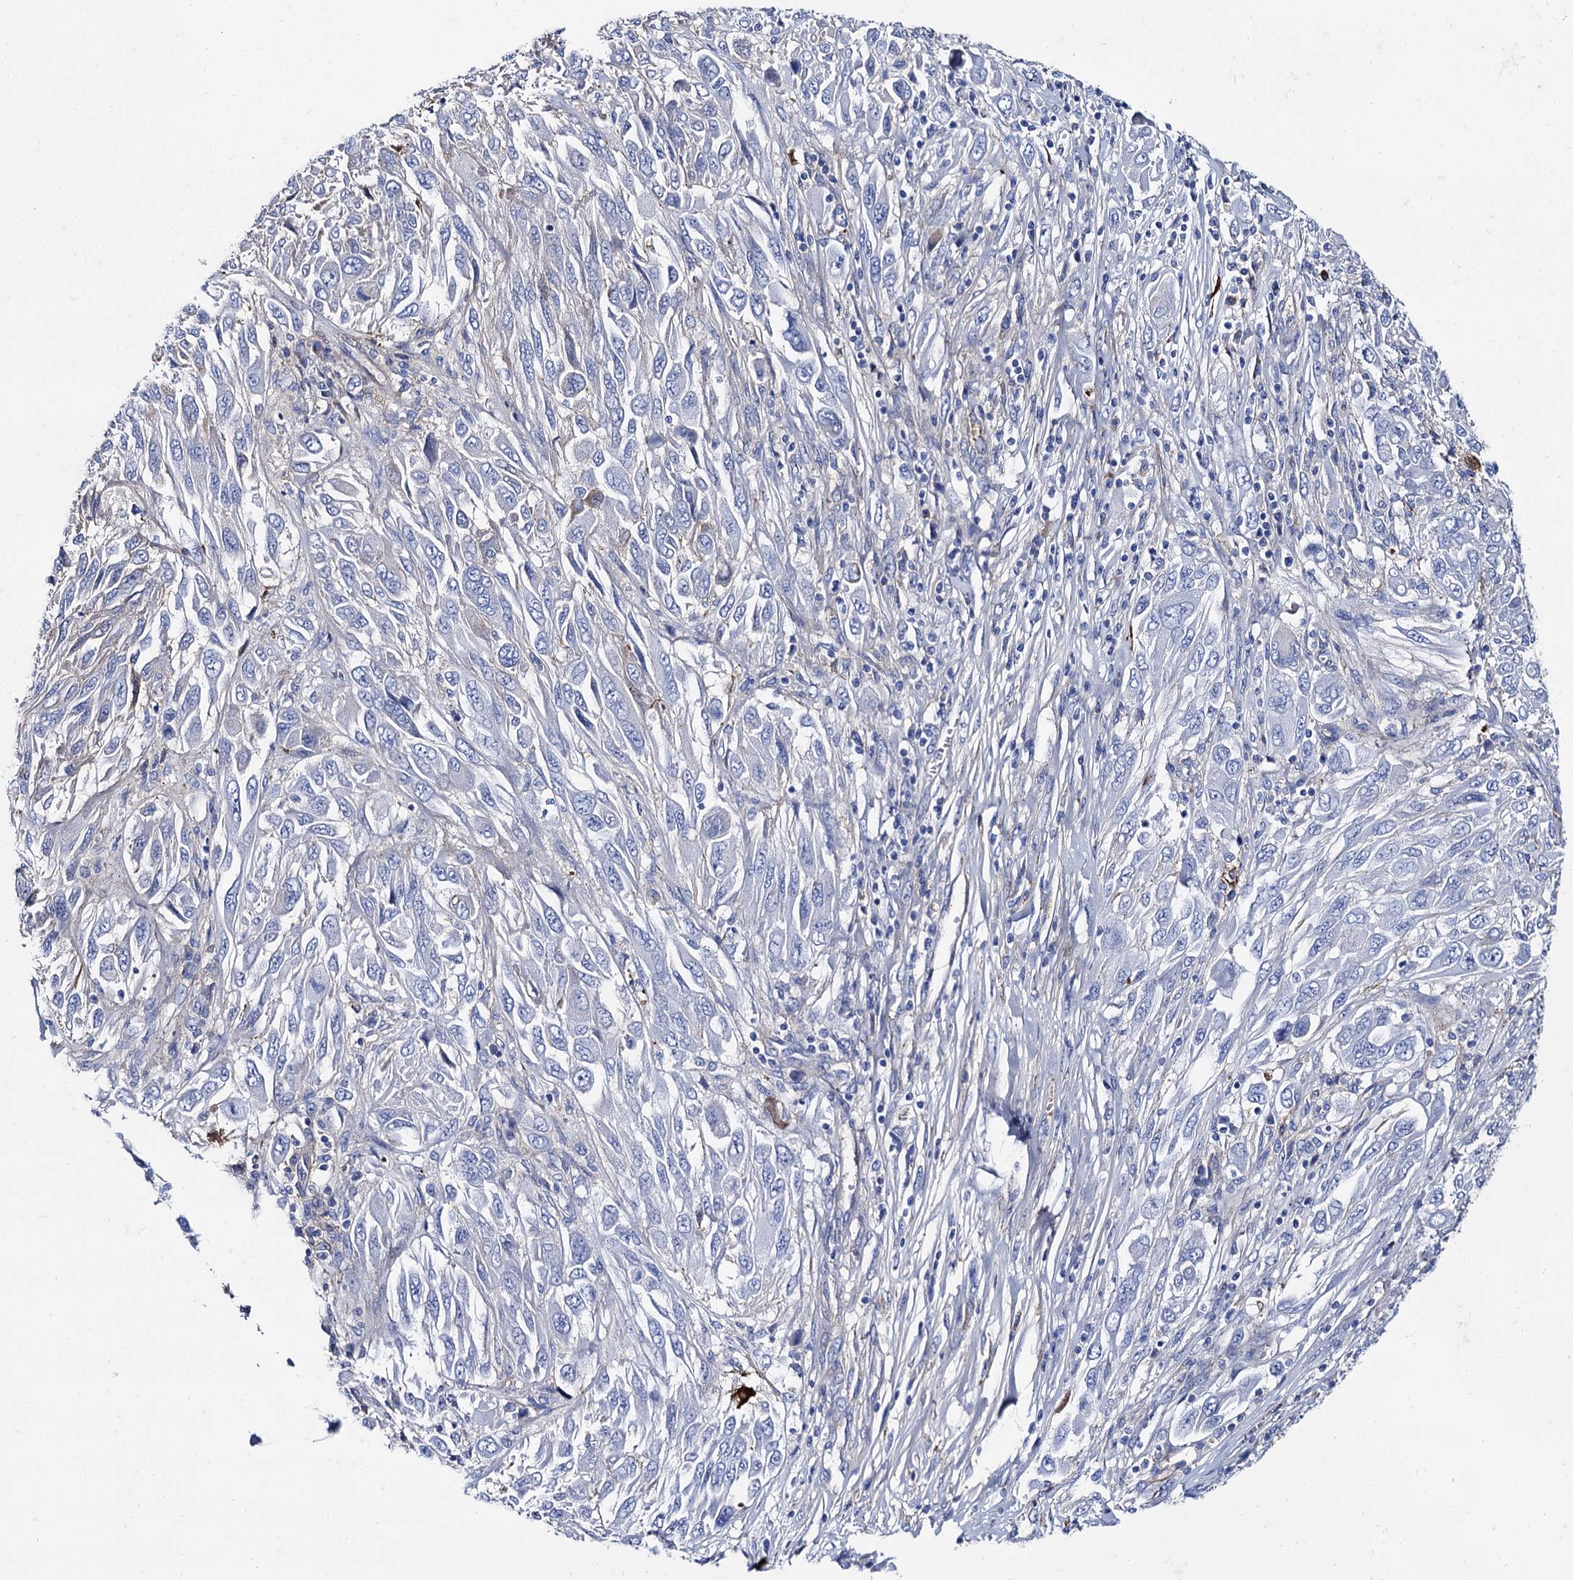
{"staining": {"intensity": "moderate", "quantity": "<25%", "location": "cytoplasmic/membranous"}, "tissue": "melanoma", "cell_type": "Tumor cells", "image_type": "cancer", "snomed": [{"axis": "morphology", "description": "Malignant melanoma, NOS"}, {"axis": "topography", "description": "Skin"}], "caption": "This image demonstrates malignant melanoma stained with IHC to label a protein in brown. The cytoplasmic/membranous of tumor cells show moderate positivity for the protein. Nuclei are counter-stained blue.", "gene": "APOD", "patient": {"sex": "female", "age": 91}}